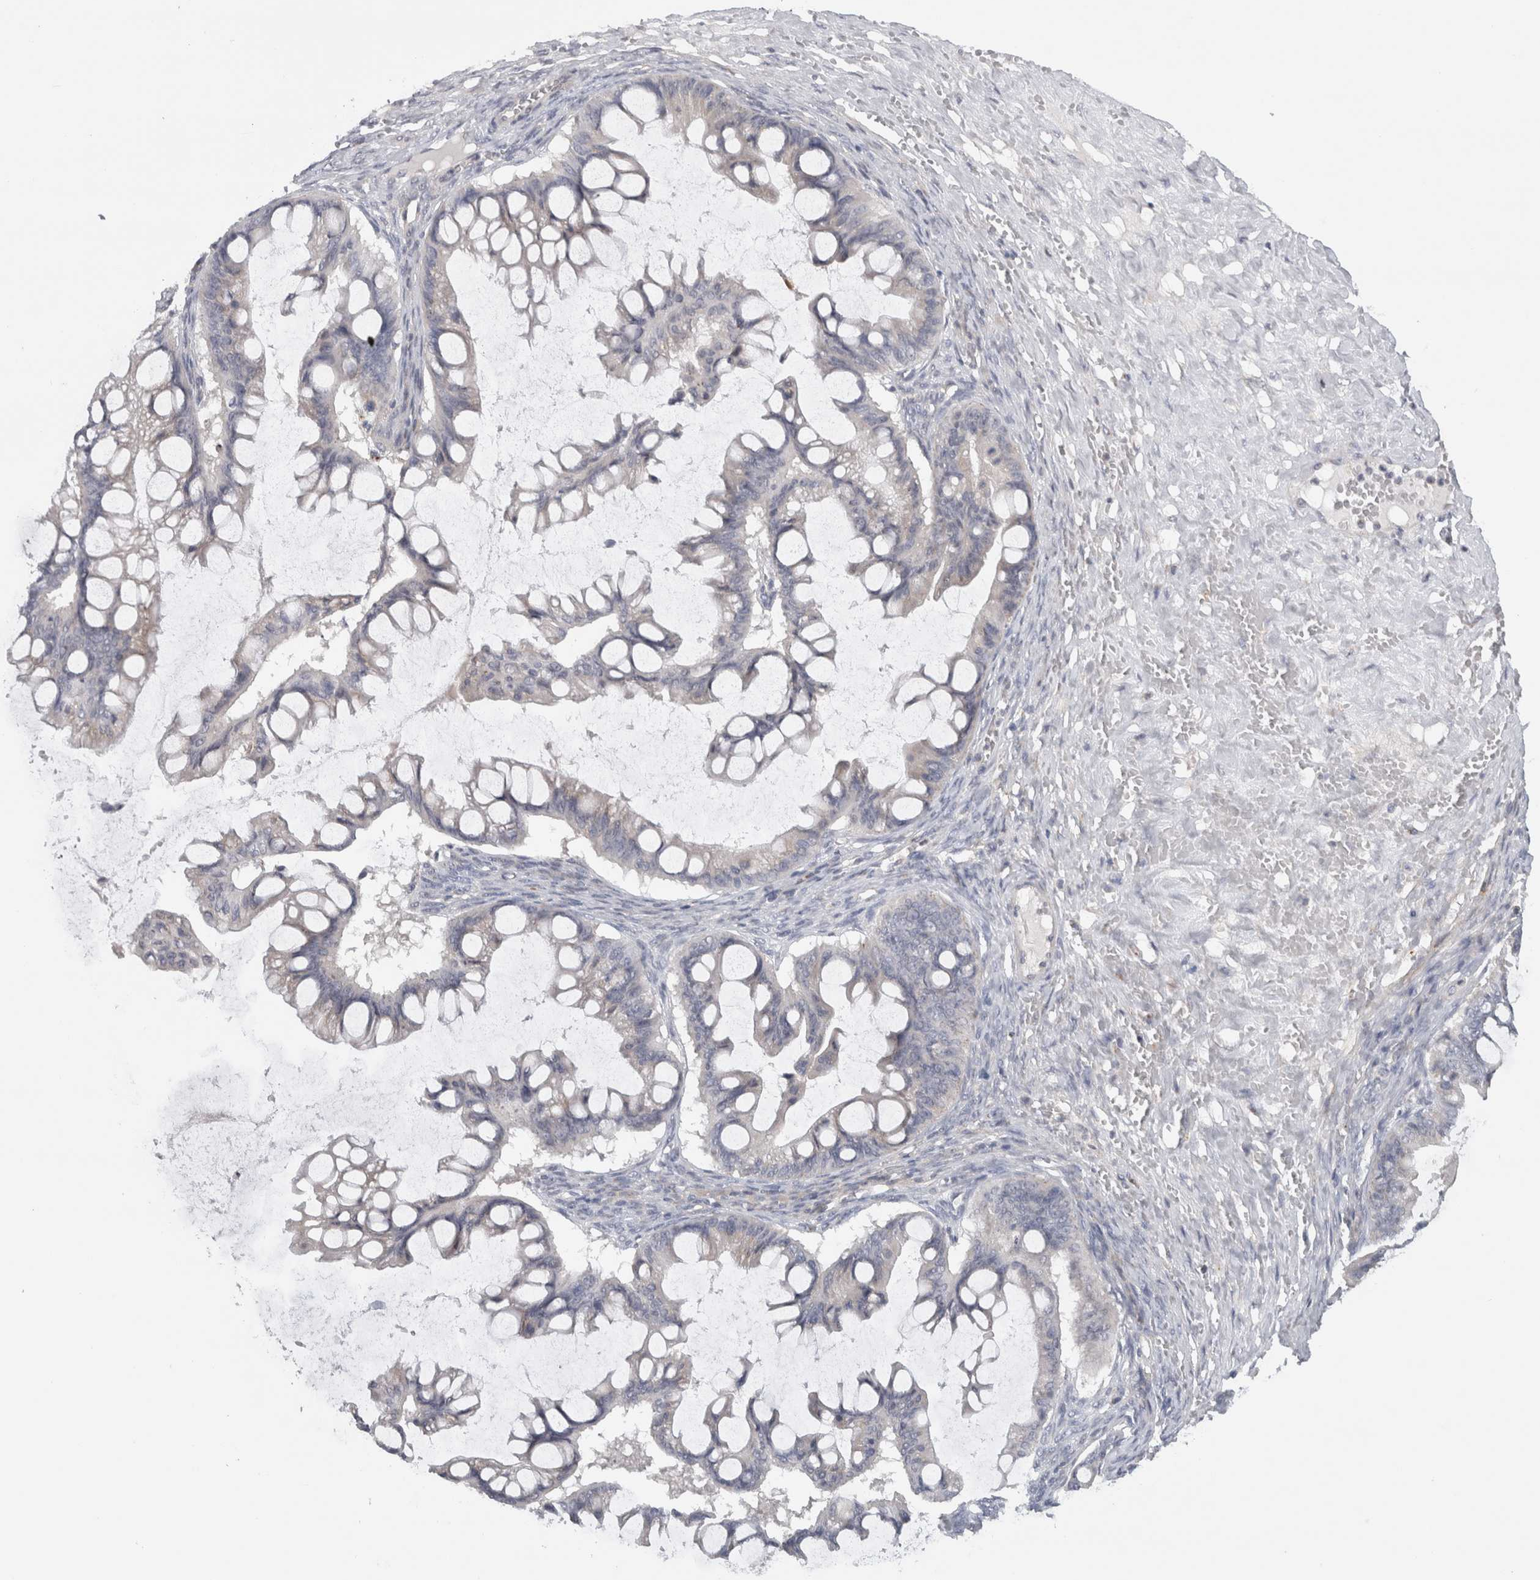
{"staining": {"intensity": "negative", "quantity": "none", "location": "none"}, "tissue": "ovarian cancer", "cell_type": "Tumor cells", "image_type": "cancer", "snomed": [{"axis": "morphology", "description": "Cystadenocarcinoma, mucinous, NOS"}, {"axis": "topography", "description": "Ovary"}], "caption": "Mucinous cystadenocarcinoma (ovarian) was stained to show a protein in brown. There is no significant positivity in tumor cells.", "gene": "MGAT1", "patient": {"sex": "female", "age": 73}}